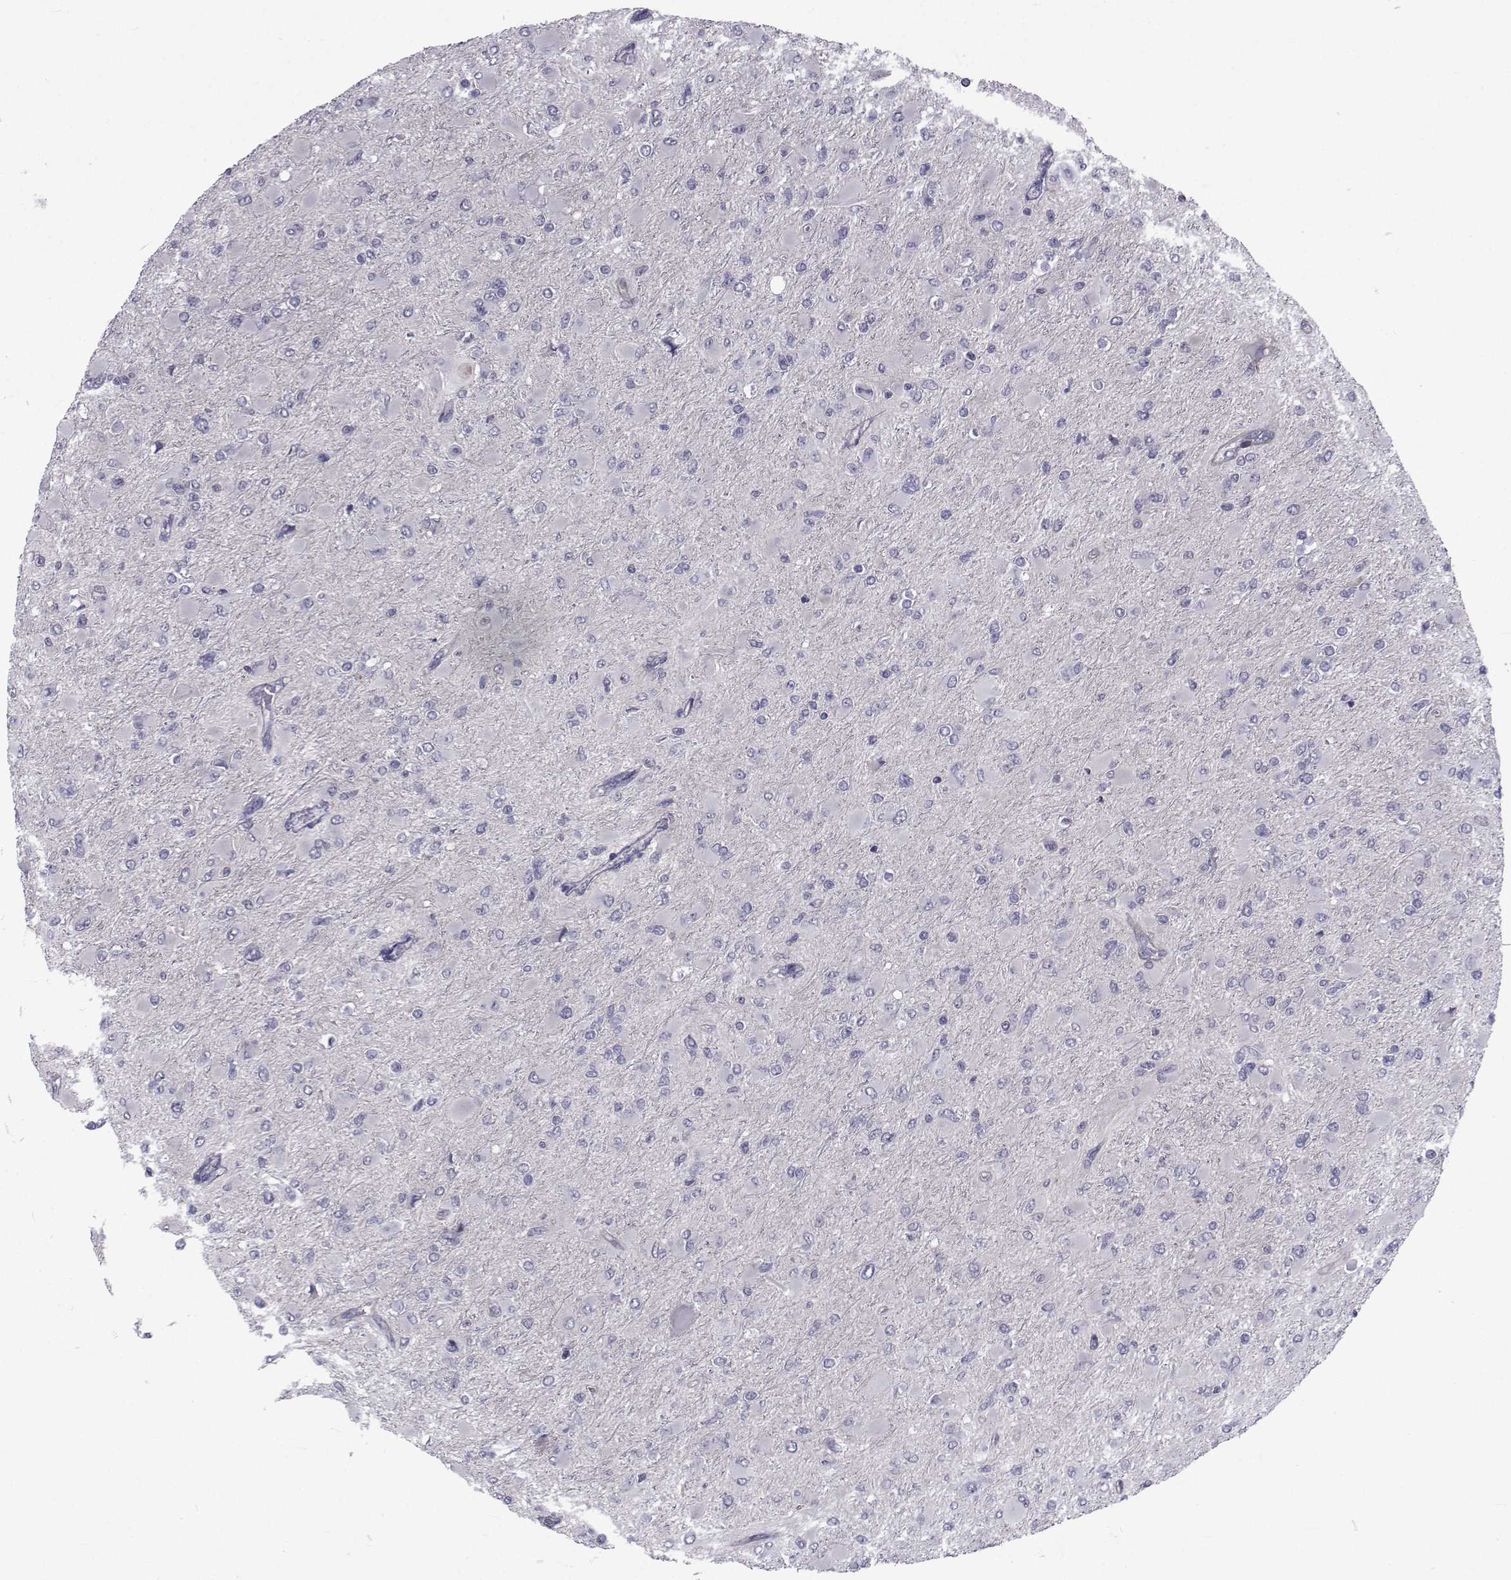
{"staining": {"intensity": "negative", "quantity": "none", "location": "cytoplasmic/membranous"}, "tissue": "glioma", "cell_type": "Tumor cells", "image_type": "cancer", "snomed": [{"axis": "morphology", "description": "Glioma, malignant, High grade"}, {"axis": "topography", "description": "Cerebral cortex"}], "caption": "Immunohistochemistry photomicrograph of neoplastic tissue: human malignant high-grade glioma stained with DAB (3,3'-diaminobenzidine) demonstrates no significant protein expression in tumor cells.", "gene": "SLC30A10", "patient": {"sex": "female", "age": 36}}